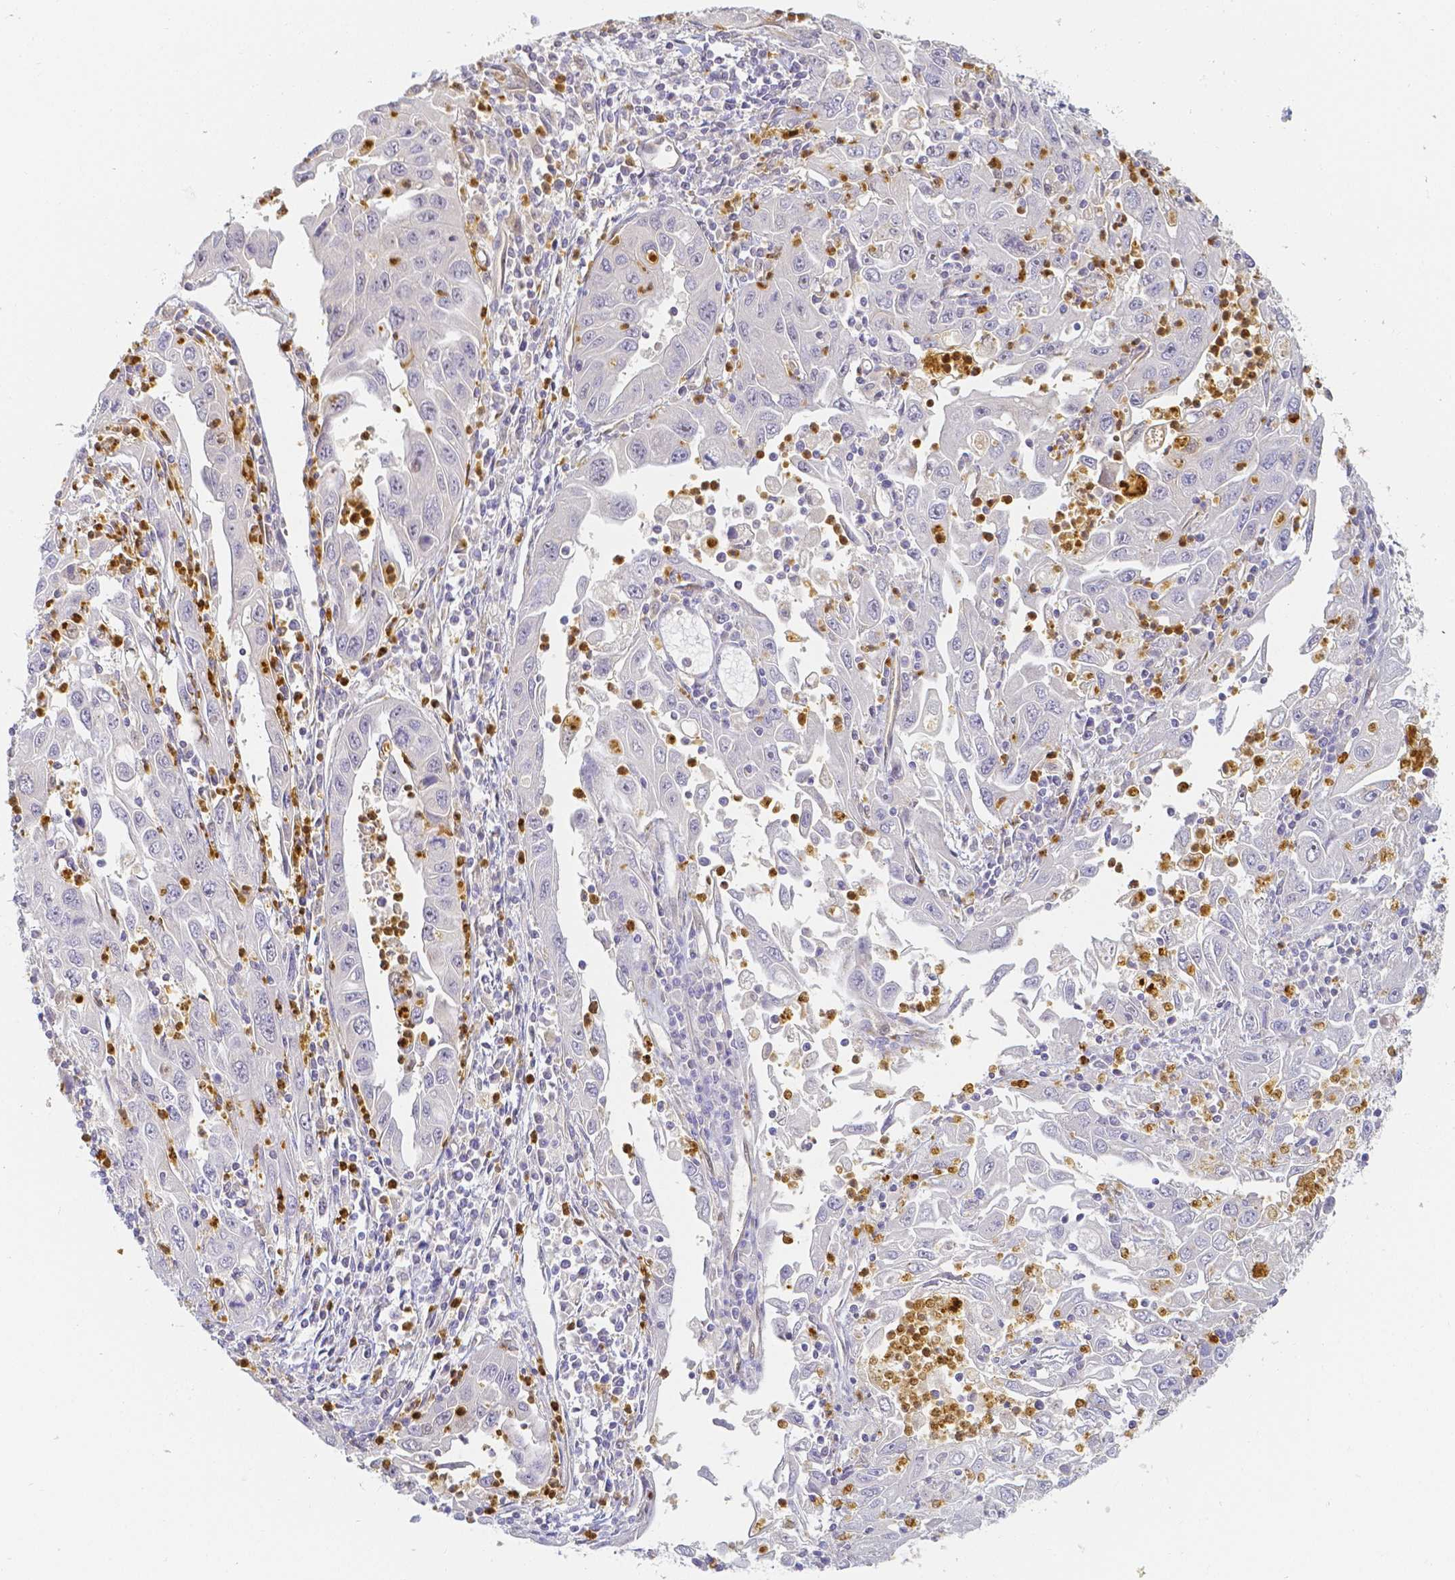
{"staining": {"intensity": "negative", "quantity": "none", "location": "none"}, "tissue": "endometrial cancer", "cell_type": "Tumor cells", "image_type": "cancer", "snomed": [{"axis": "morphology", "description": "Adenocarcinoma, NOS"}, {"axis": "topography", "description": "Uterus"}], "caption": "Endometrial adenocarcinoma stained for a protein using immunohistochemistry demonstrates no expression tumor cells.", "gene": "KCNH1", "patient": {"sex": "female", "age": 62}}